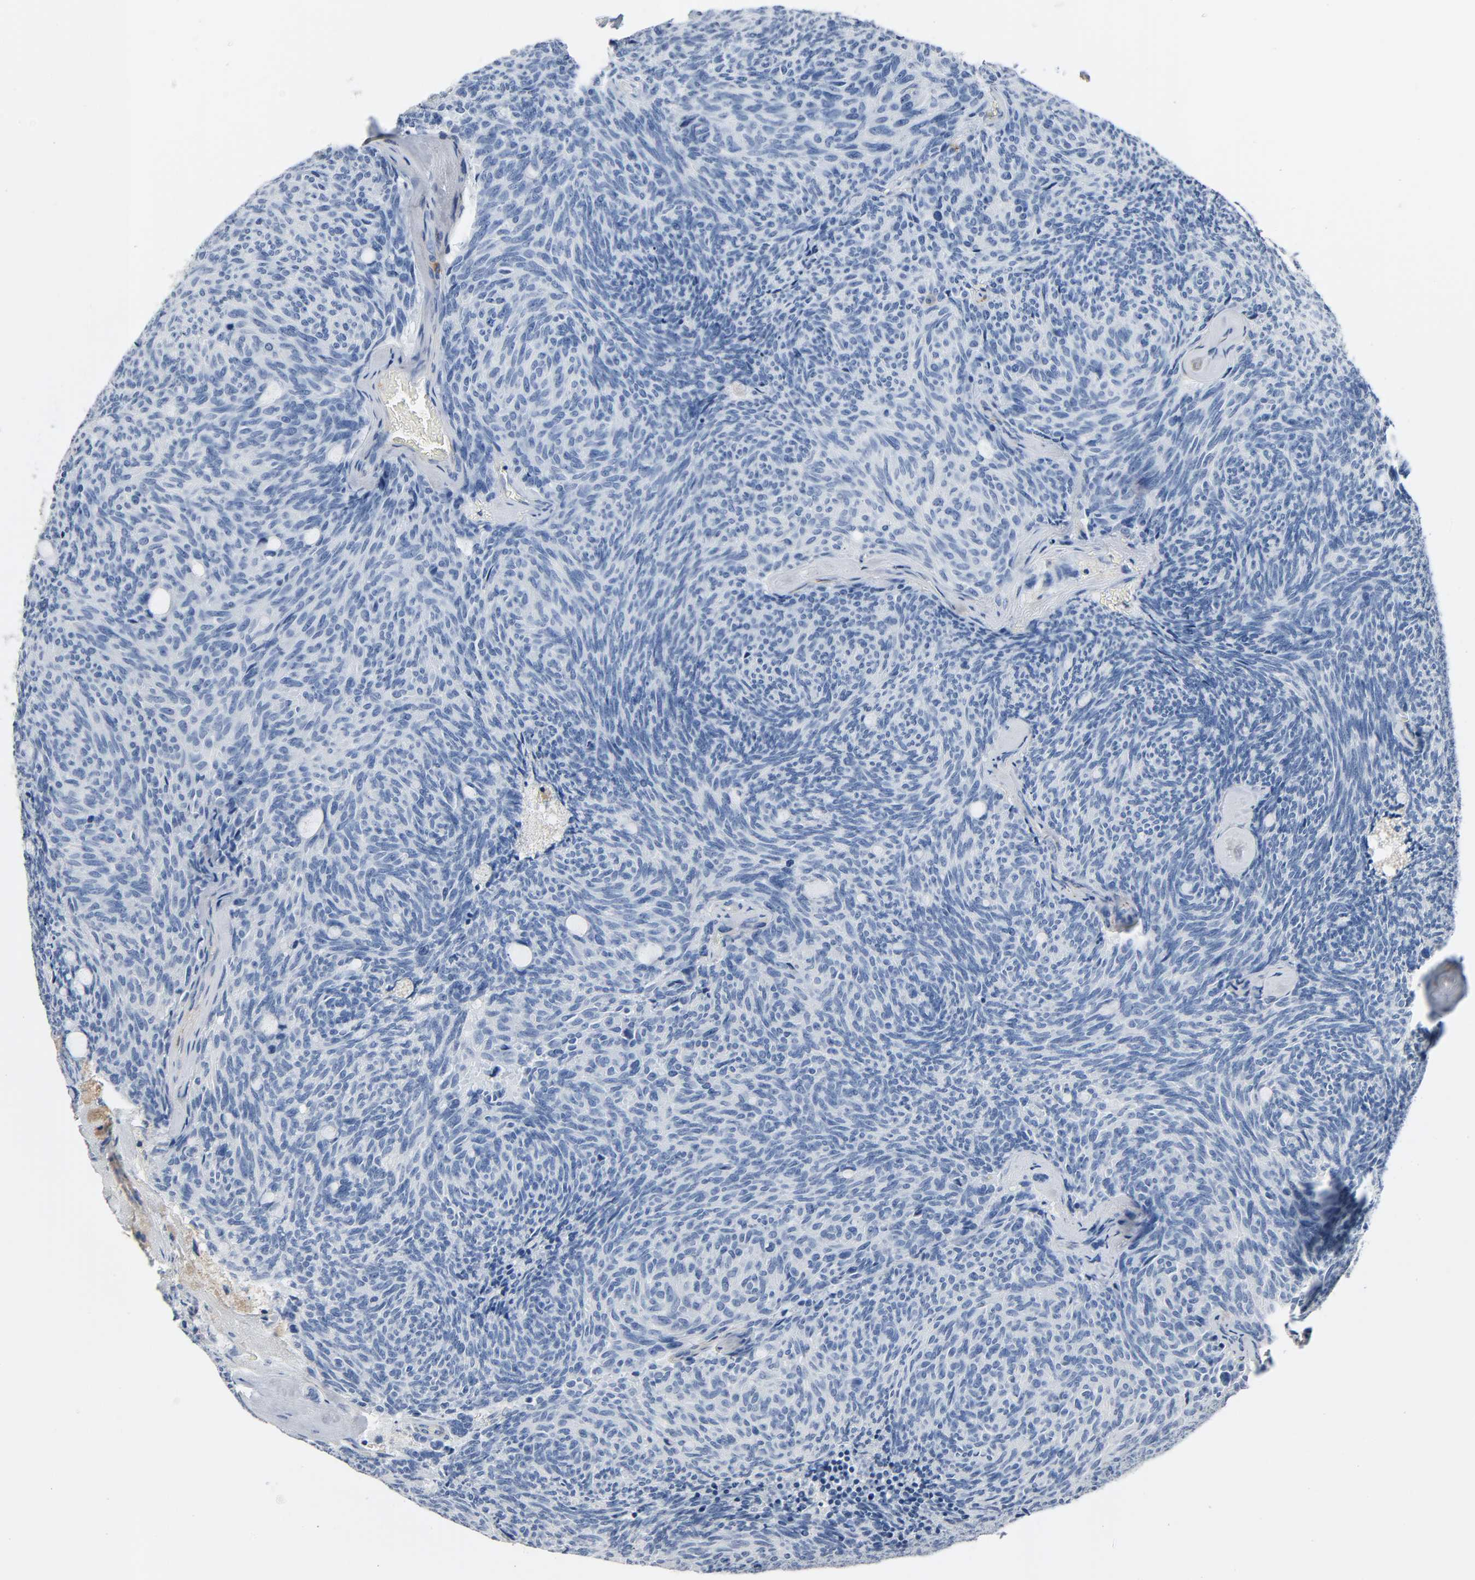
{"staining": {"intensity": "negative", "quantity": "none", "location": "none"}, "tissue": "carcinoid", "cell_type": "Tumor cells", "image_type": "cancer", "snomed": [{"axis": "morphology", "description": "Carcinoid, malignant, NOS"}, {"axis": "topography", "description": "Pancreas"}], "caption": "Tumor cells are negative for protein expression in human carcinoid.", "gene": "ANPEP", "patient": {"sex": "female", "age": 54}}